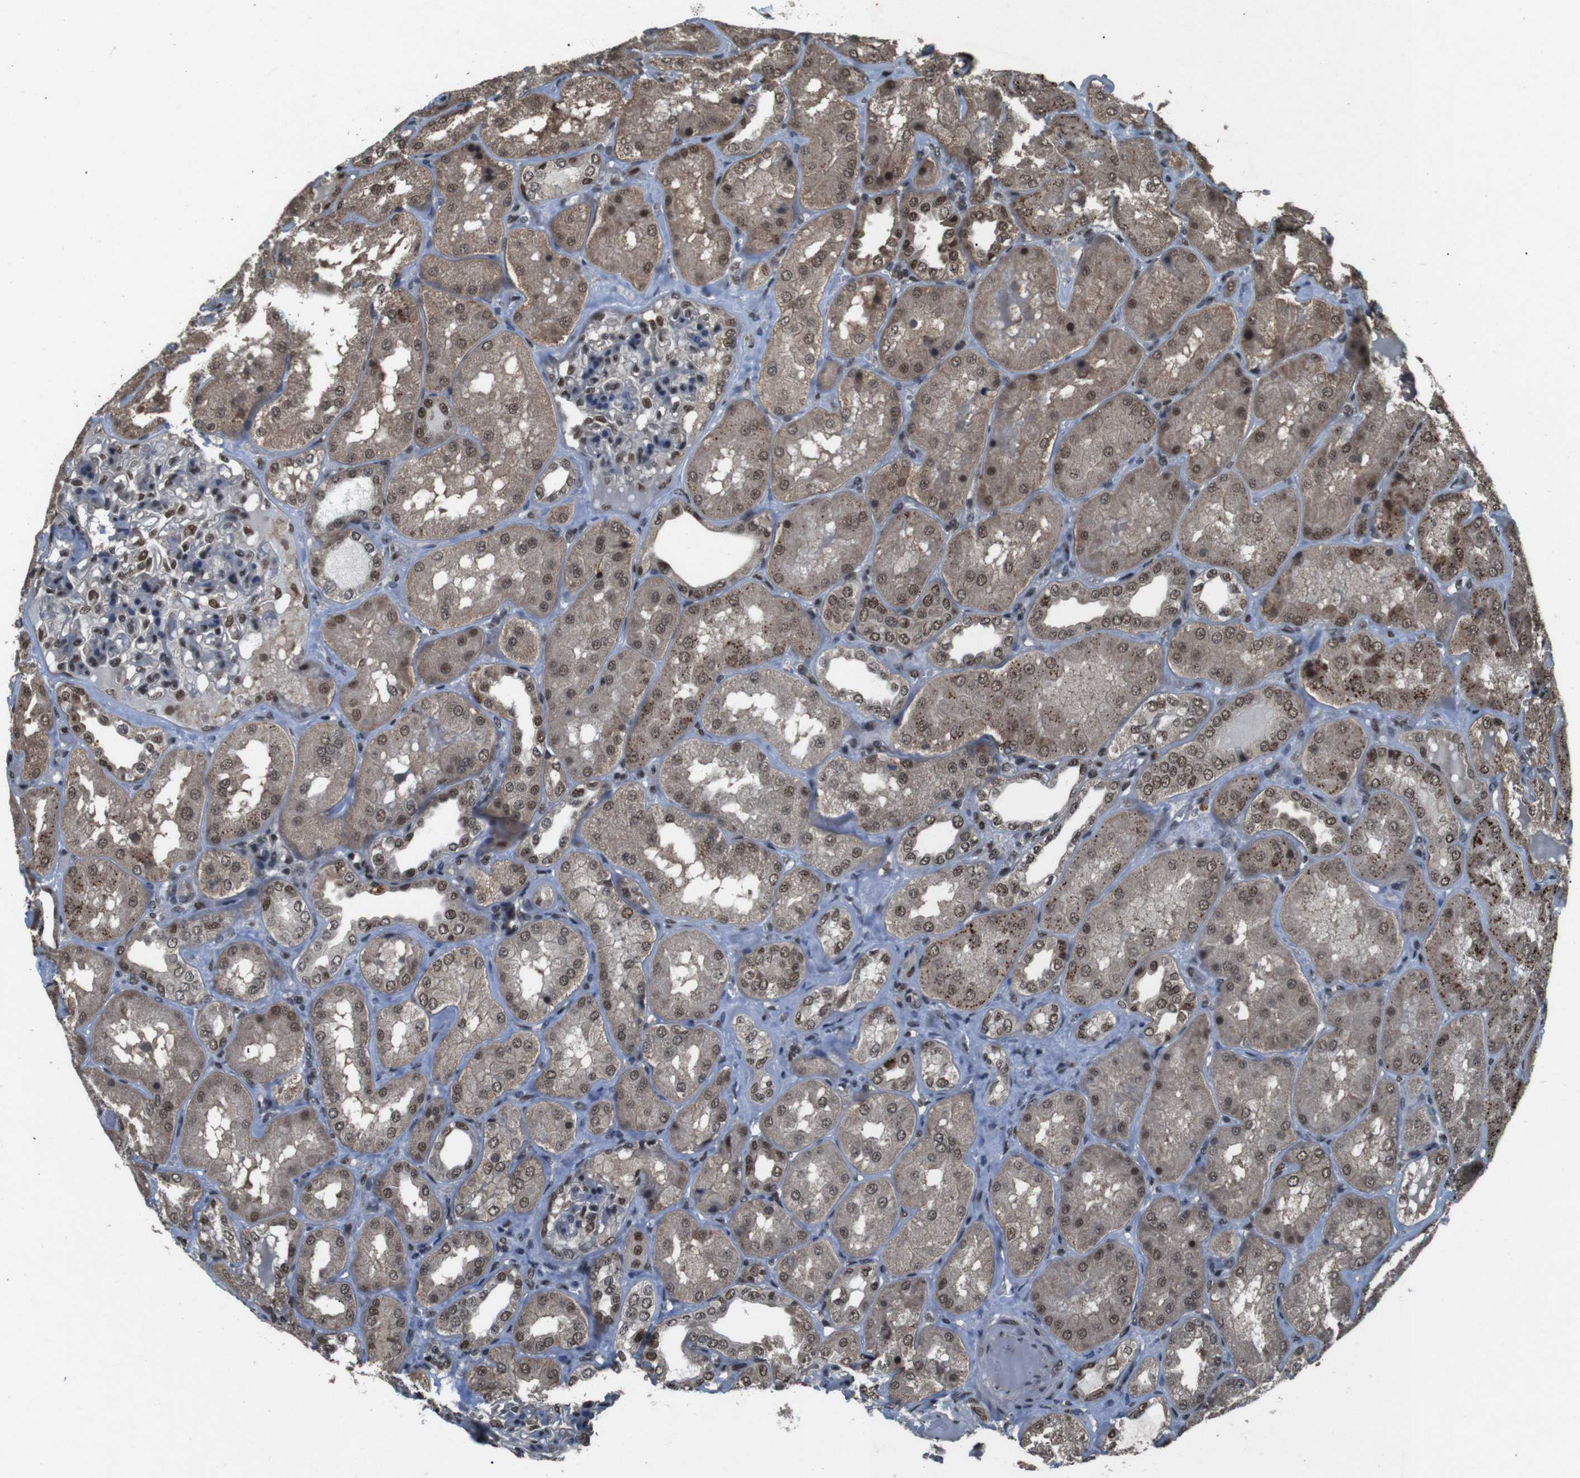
{"staining": {"intensity": "moderate", "quantity": "25%-75%", "location": "nuclear"}, "tissue": "kidney", "cell_type": "Cells in glomeruli", "image_type": "normal", "snomed": [{"axis": "morphology", "description": "Normal tissue, NOS"}, {"axis": "topography", "description": "Kidney"}], "caption": "A high-resolution micrograph shows immunohistochemistry staining of unremarkable kidney, which reveals moderate nuclear staining in approximately 25%-75% of cells in glomeruli.", "gene": "NR4A2", "patient": {"sex": "female", "age": 56}}